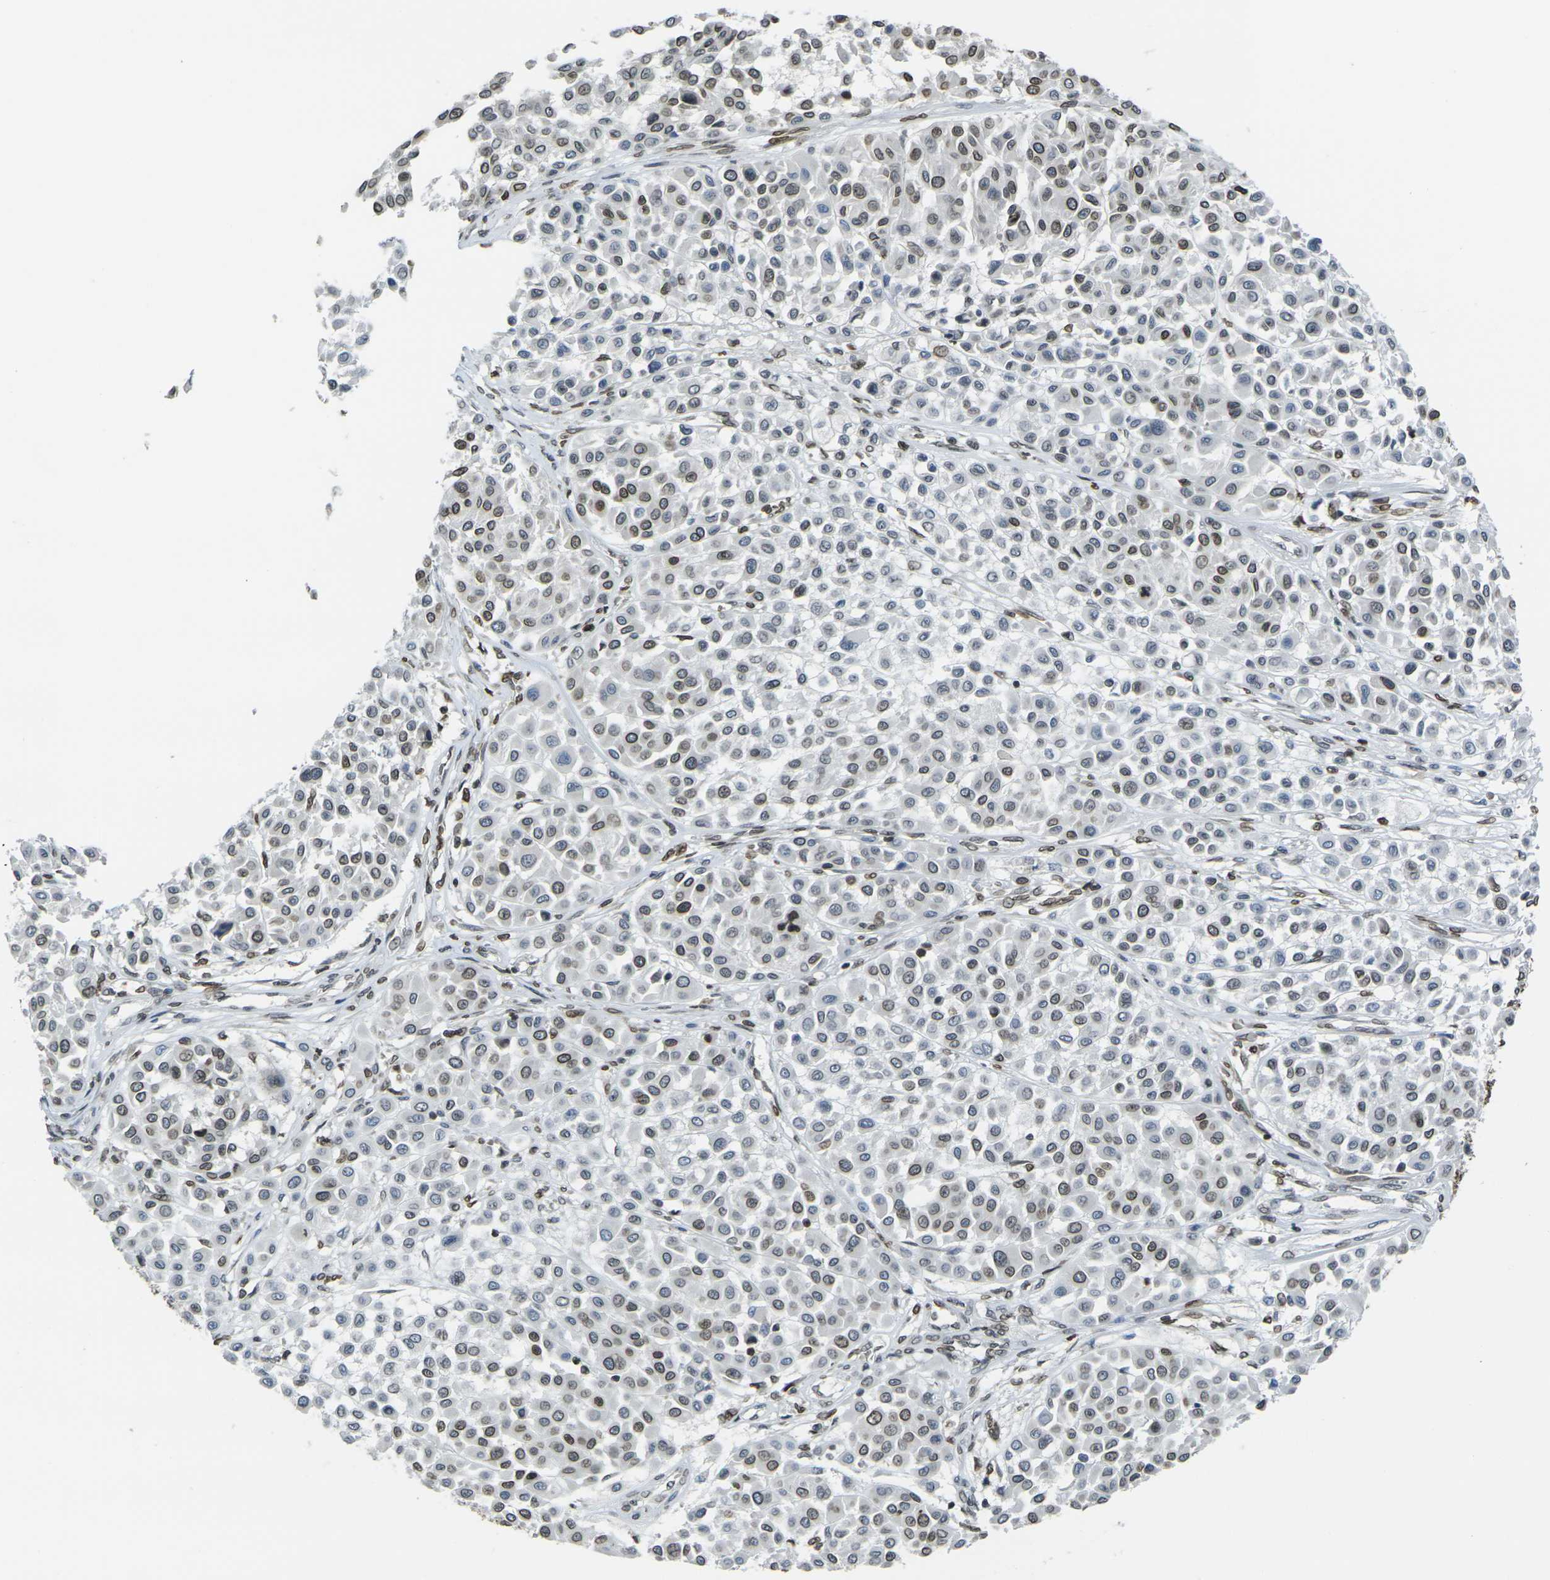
{"staining": {"intensity": "moderate", "quantity": "25%-75%", "location": "cytoplasmic/membranous,nuclear"}, "tissue": "melanoma", "cell_type": "Tumor cells", "image_type": "cancer", "snomed": [{"axis": "morphology", "description": "Malignant melanoma, Metastatic site"}, {"axis": "topography", "description": "Soft tissue"}], "caption": "Malignant melanoma (metastatic site) tissue reveals moderate cytoplasmic/membranous and nuclear staining in about 25%-75% of tumor cells, visualized by immunohistochemistry. The protein is stained brown, and the nuclei are stained in blue (DAB IHC with brightfield microscopy, high magnification).", "gene": "BRDT", "patient": {"sex": "male", "age": 41}}